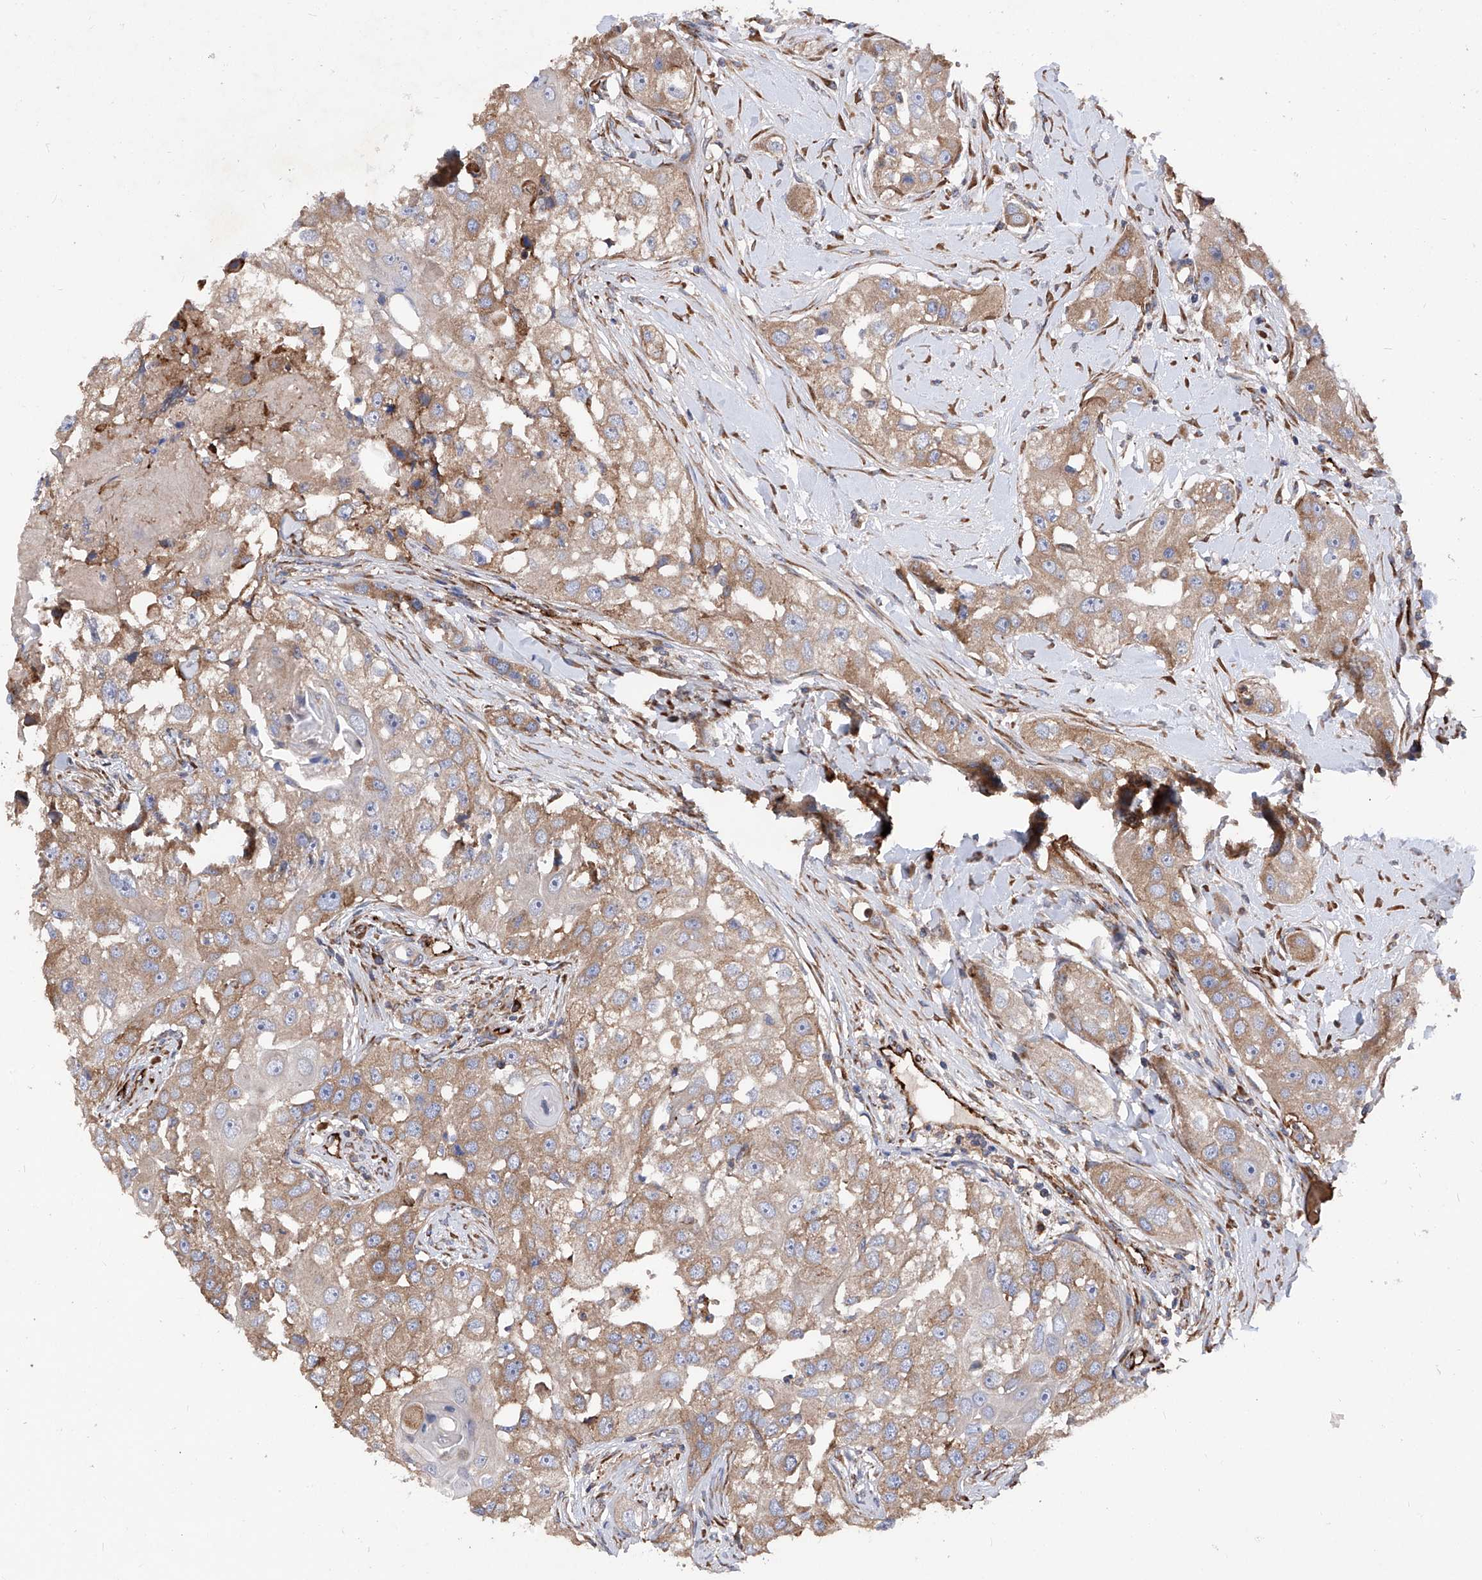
{"staining": {"intensity": "moderate", "quantity": ">75%", "location": "cytoplasmic/membranous"}, "tissue": "head and neck cancer", "cell_type": "Tumor cells", "image_type": "cancer", "snomed": [{"axis": "morphology", "description": "Normal tissue, NOS"}, {"axis": "morphology", "description": "Squamous cell carcinoma, NOS"}, {"axis": "topography", "description": "Skeletal muscle"}, {"axis": "topography", "description": "Head-Neck"}], "caption": "Immunohistochemical staining of head and neck squamous cell carcinoma reveals medium levels of moderate cytoplasmic/membranous protein staining in about >75% of tumor cells.", "gene": "INPP5B", "patient": {"sex": "male", "age": 51}}